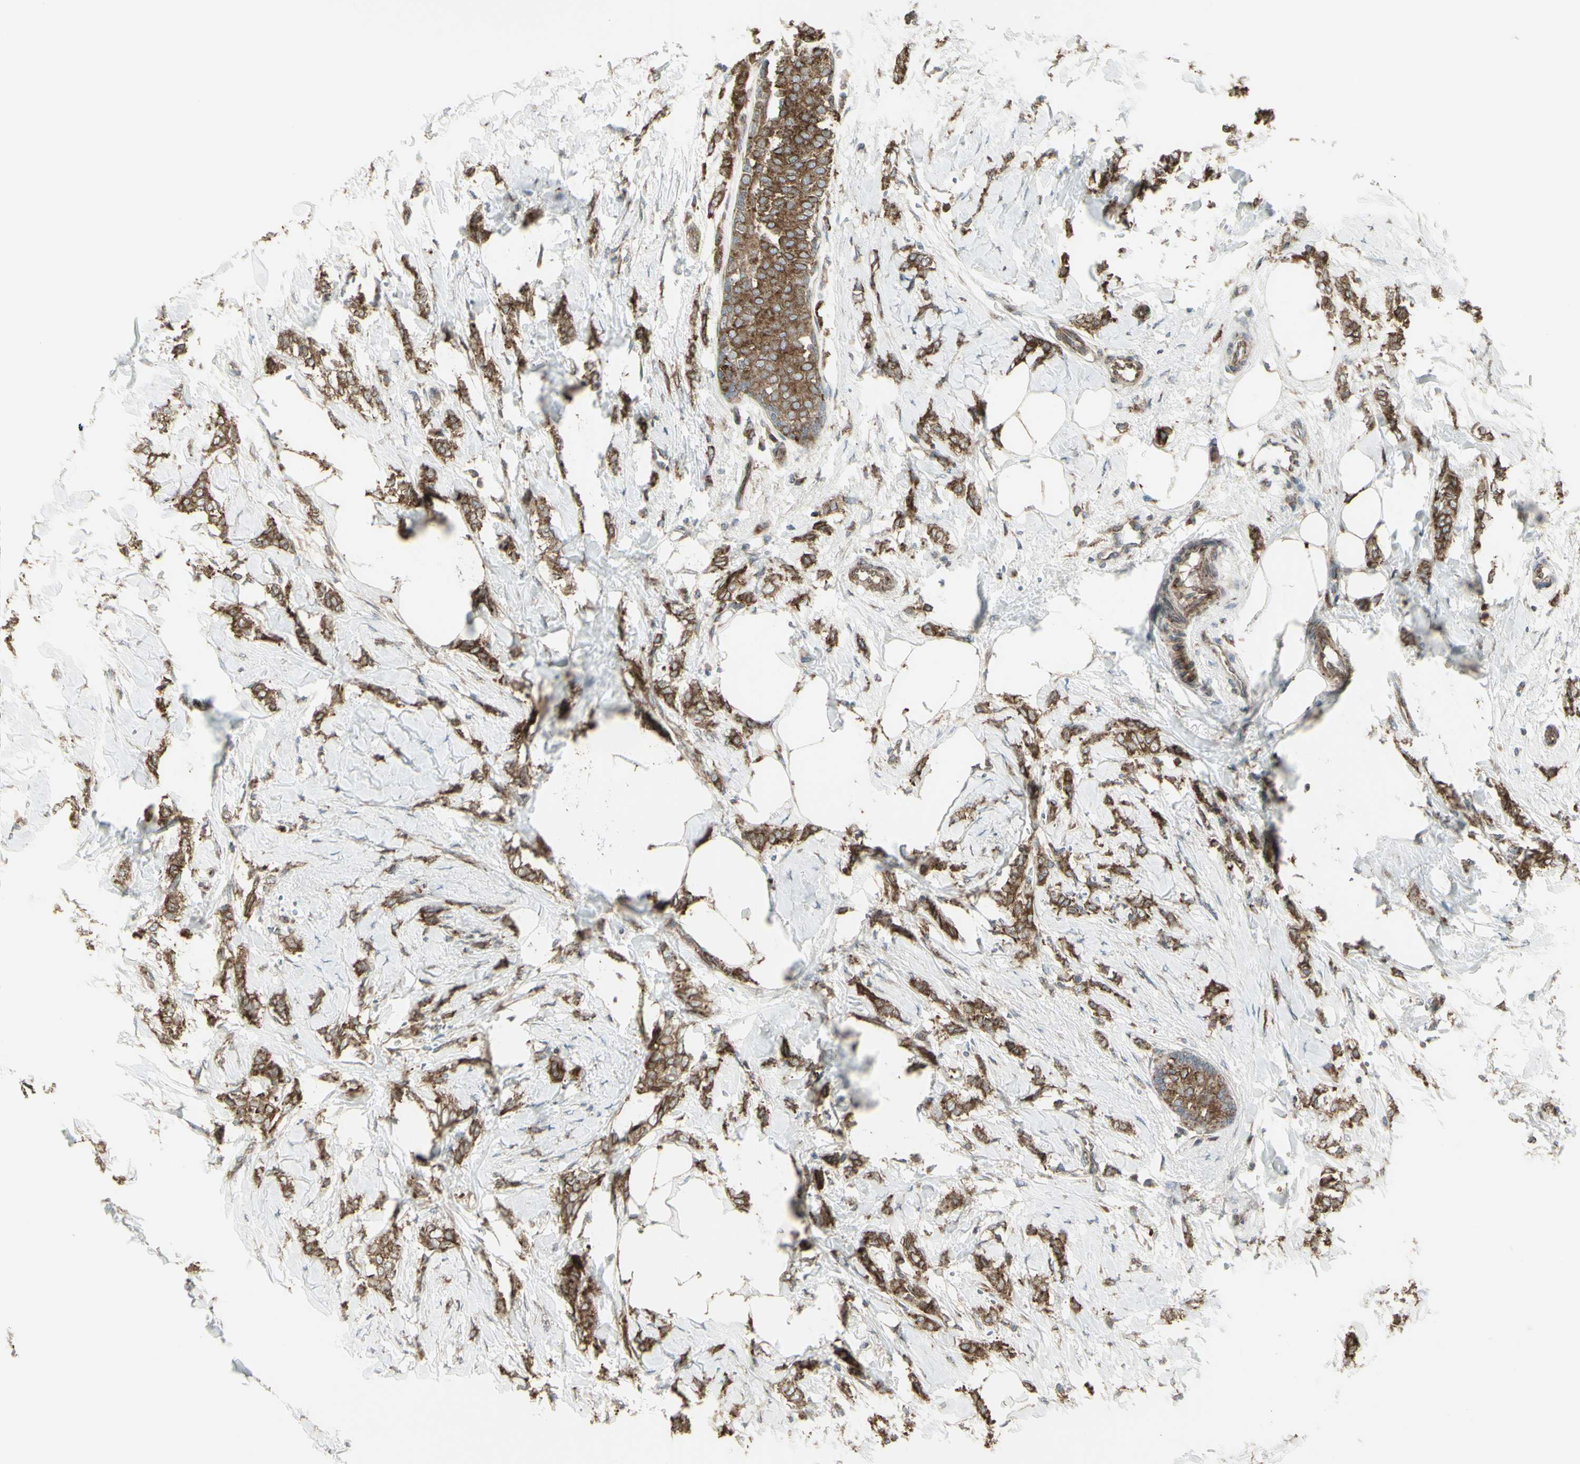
{"staining": {"intensity": "strong", "quantity": ">75%", "location": "cytoplasmic/membranous"}, "tissue": "breast cancer", "cell_type": "Tumor cells", "image_type": "cancer", "snomed": [{"axis": "morphology", "description": "Lobular carcinoma, in situ"}, {"axis": "morphology", "description": "Lobular carcinoma"}, {"axis": "topography", "description": "Breast"}], "caption": "A high amount of strong cytoplasmic/membranous positivity is seen in about >75% of tumor cells in breast cancer tissue. (Stains: DAB in brown, nuclei in blue, Microscopy: brightfield microscopy at high magnification).", "gene": "NAPA", "patient": {"sex": "female", "age": 41}}